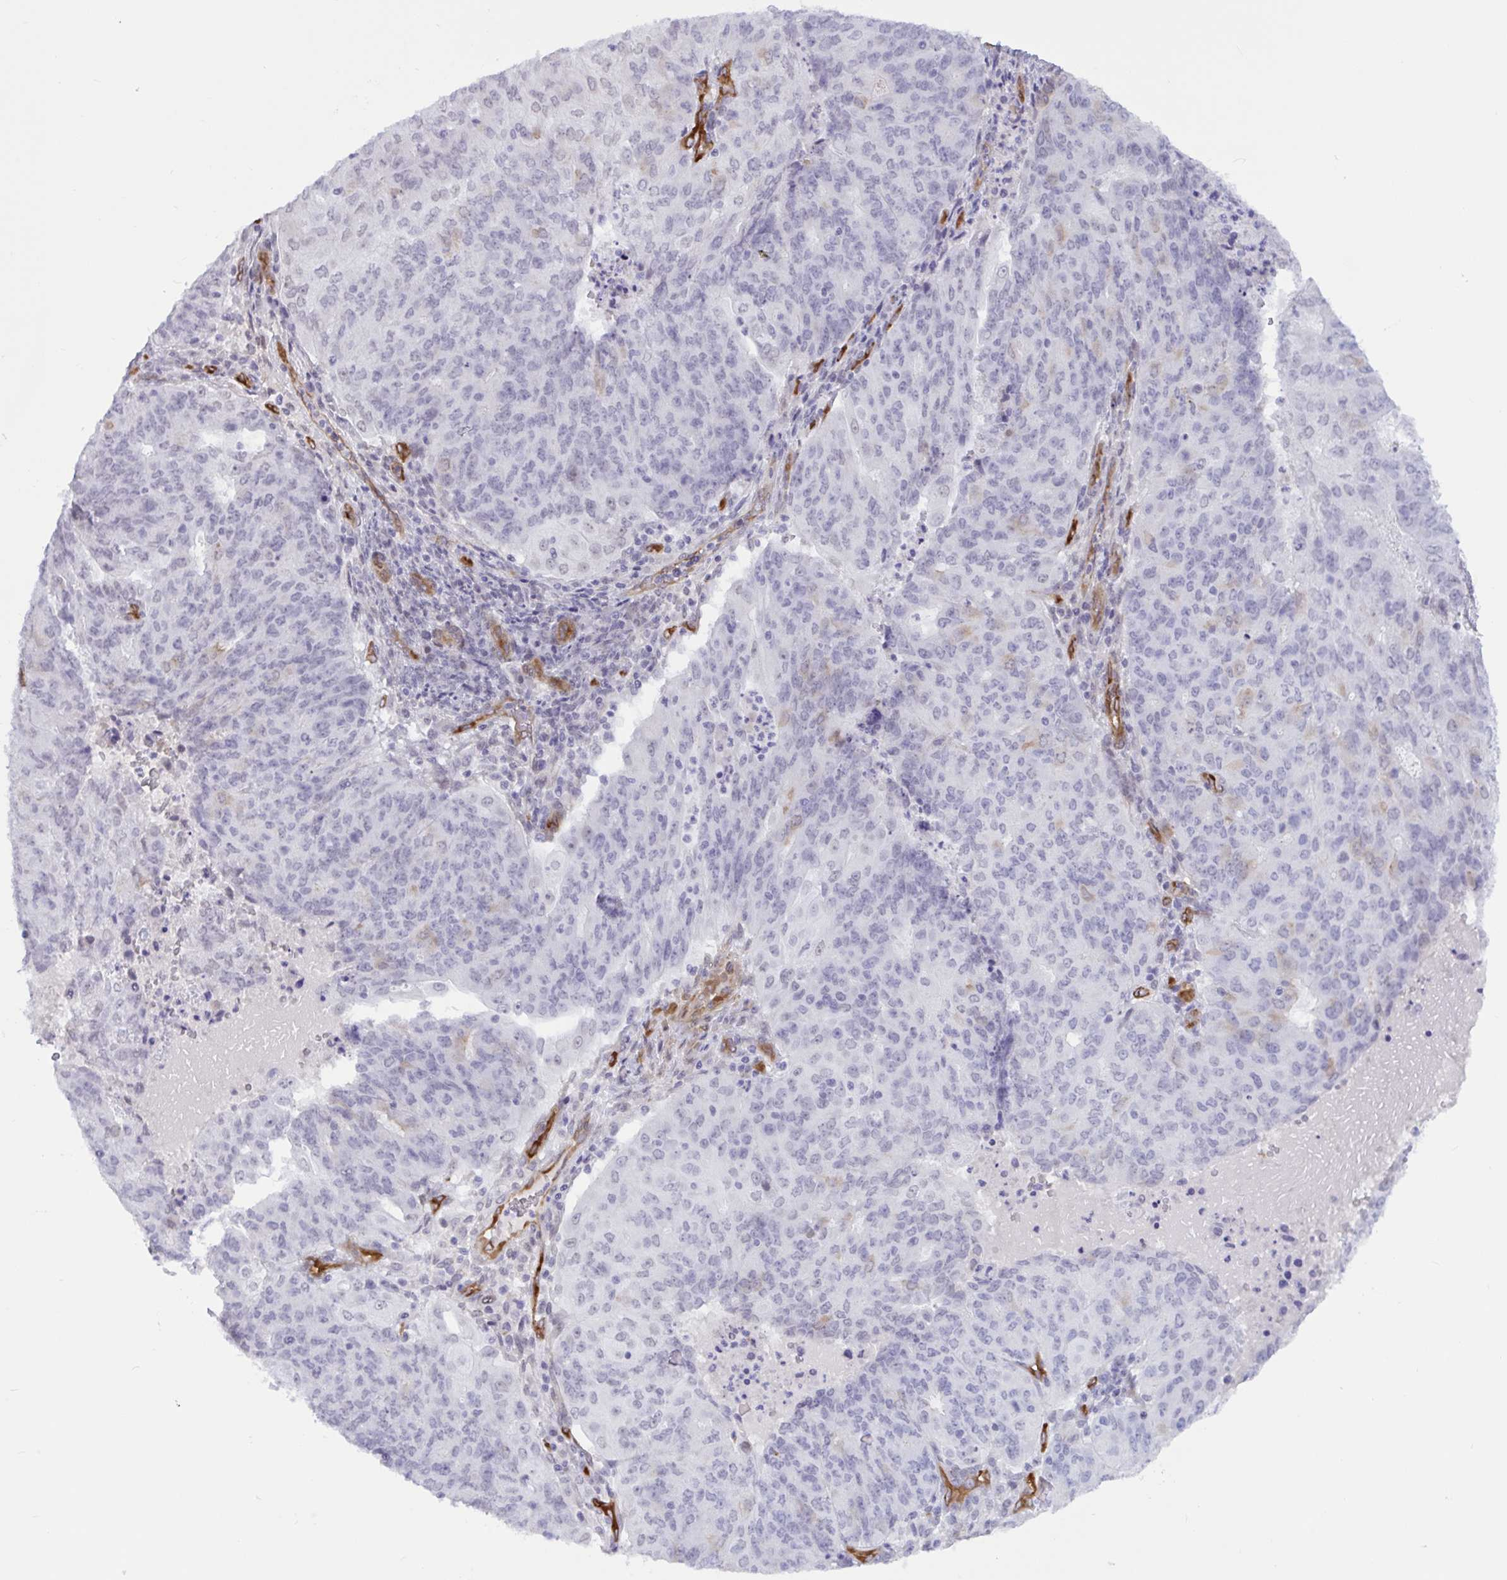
{"staining": {"intensity": "negative", "quantity": "none", "location": "none"}, "tissue": "endometrial cancer", "cell_type": "Tumor cells", "image_type": "cancer", "snomed": [{"axis": "morphology", "description": "Adenocarcinoma, NOS"}, {"axis": "topography", "description": "Endometrium"}], "caption": "This is an immunohistochemistry micrograph of human endometrial cancer. There is no staining in tumor cells.", "gene": "EML1", "patient": {"sex": "female", "age": 82}}